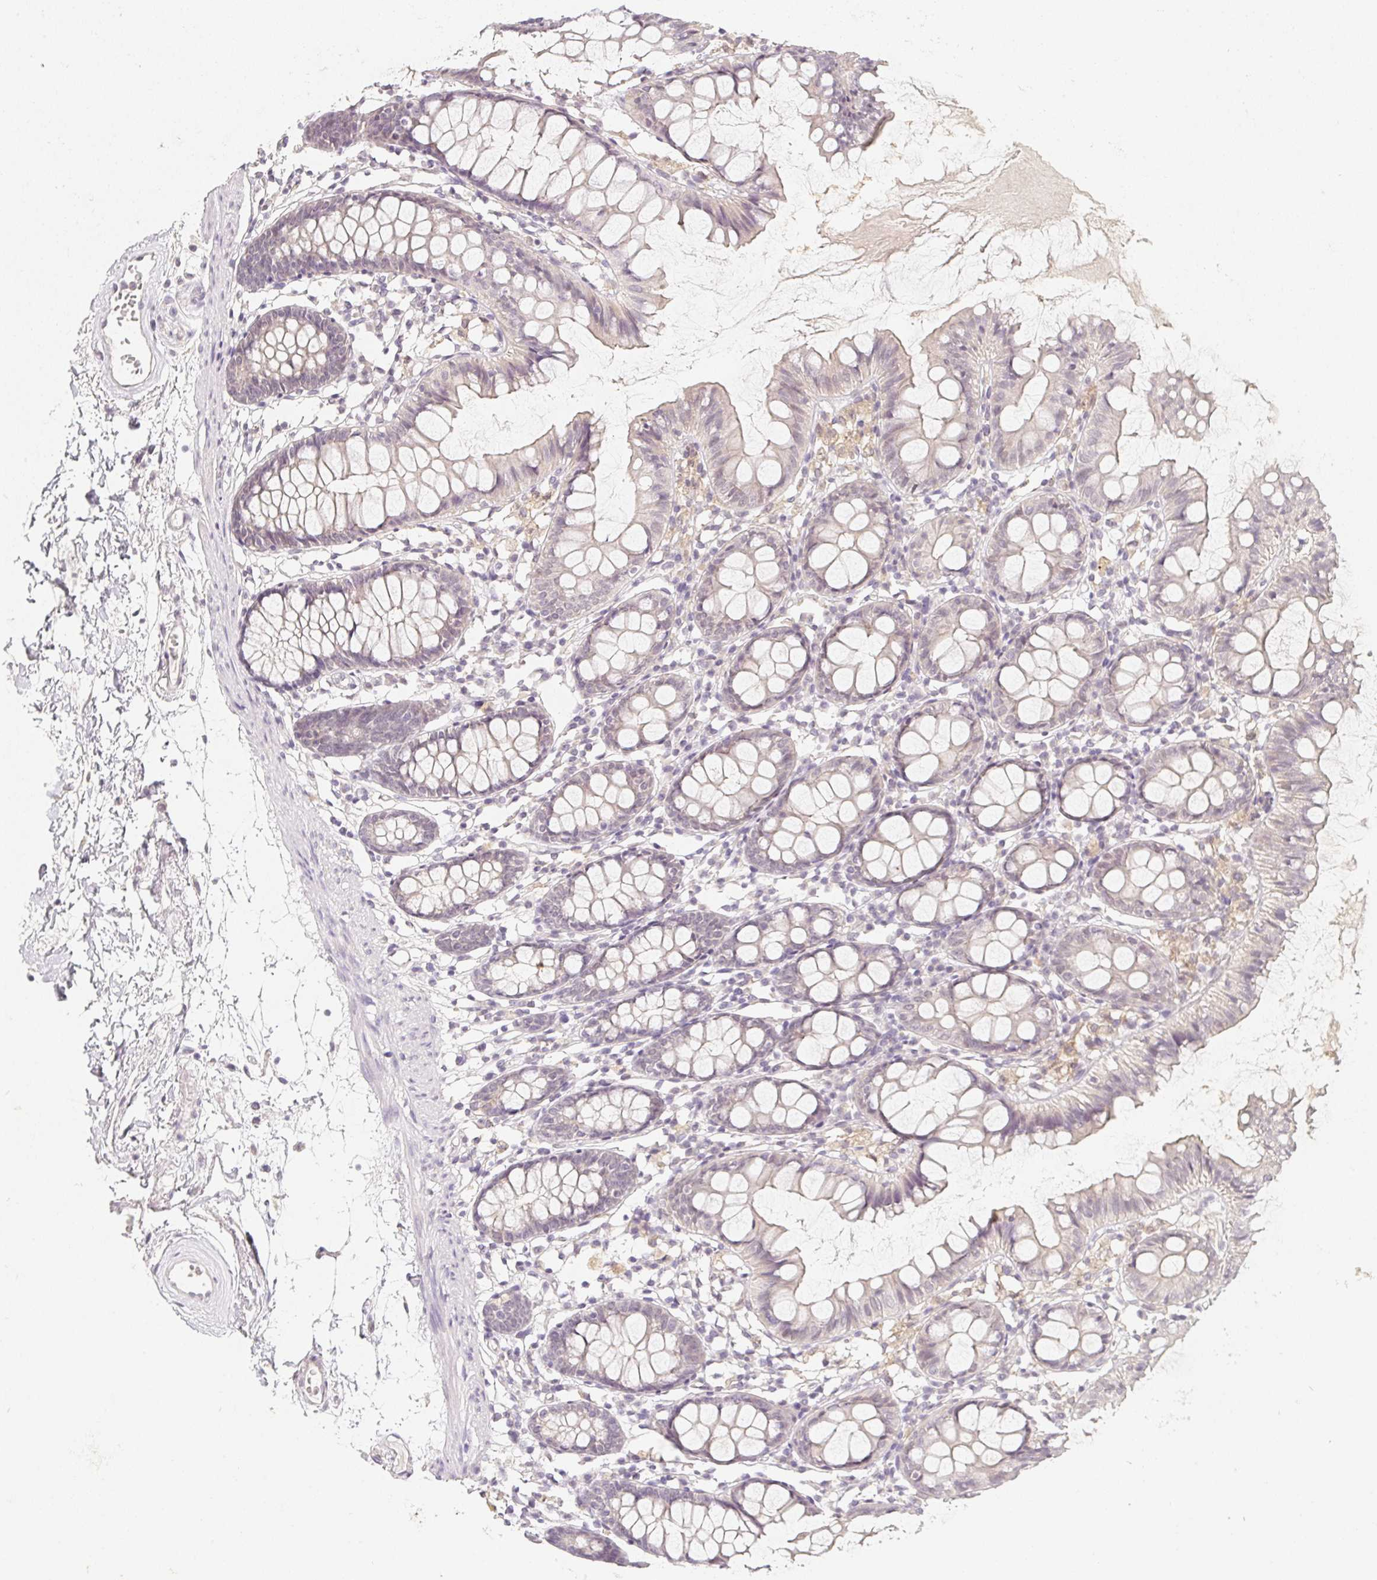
{"staining": {"intensity": "weak", "quantity": "<25%", "location": "cytoplasmic/membranous"}, "tissue": "colon", "cell_type": "Endothelial cells", "image_type": "normal", "snomed": [{"axis": "morphology", "description": "Normal tissue, NOS"}, {"axis": "topography", "description": "Colon"}], "caption": "High power microscopy image of an IHC micrograph of benign colon, revealing no significant positivity in endothelial cells. Nuclei are stained in blue.", "gene": "SOAT1", "patient": {"sex": "female", "age": 84}}